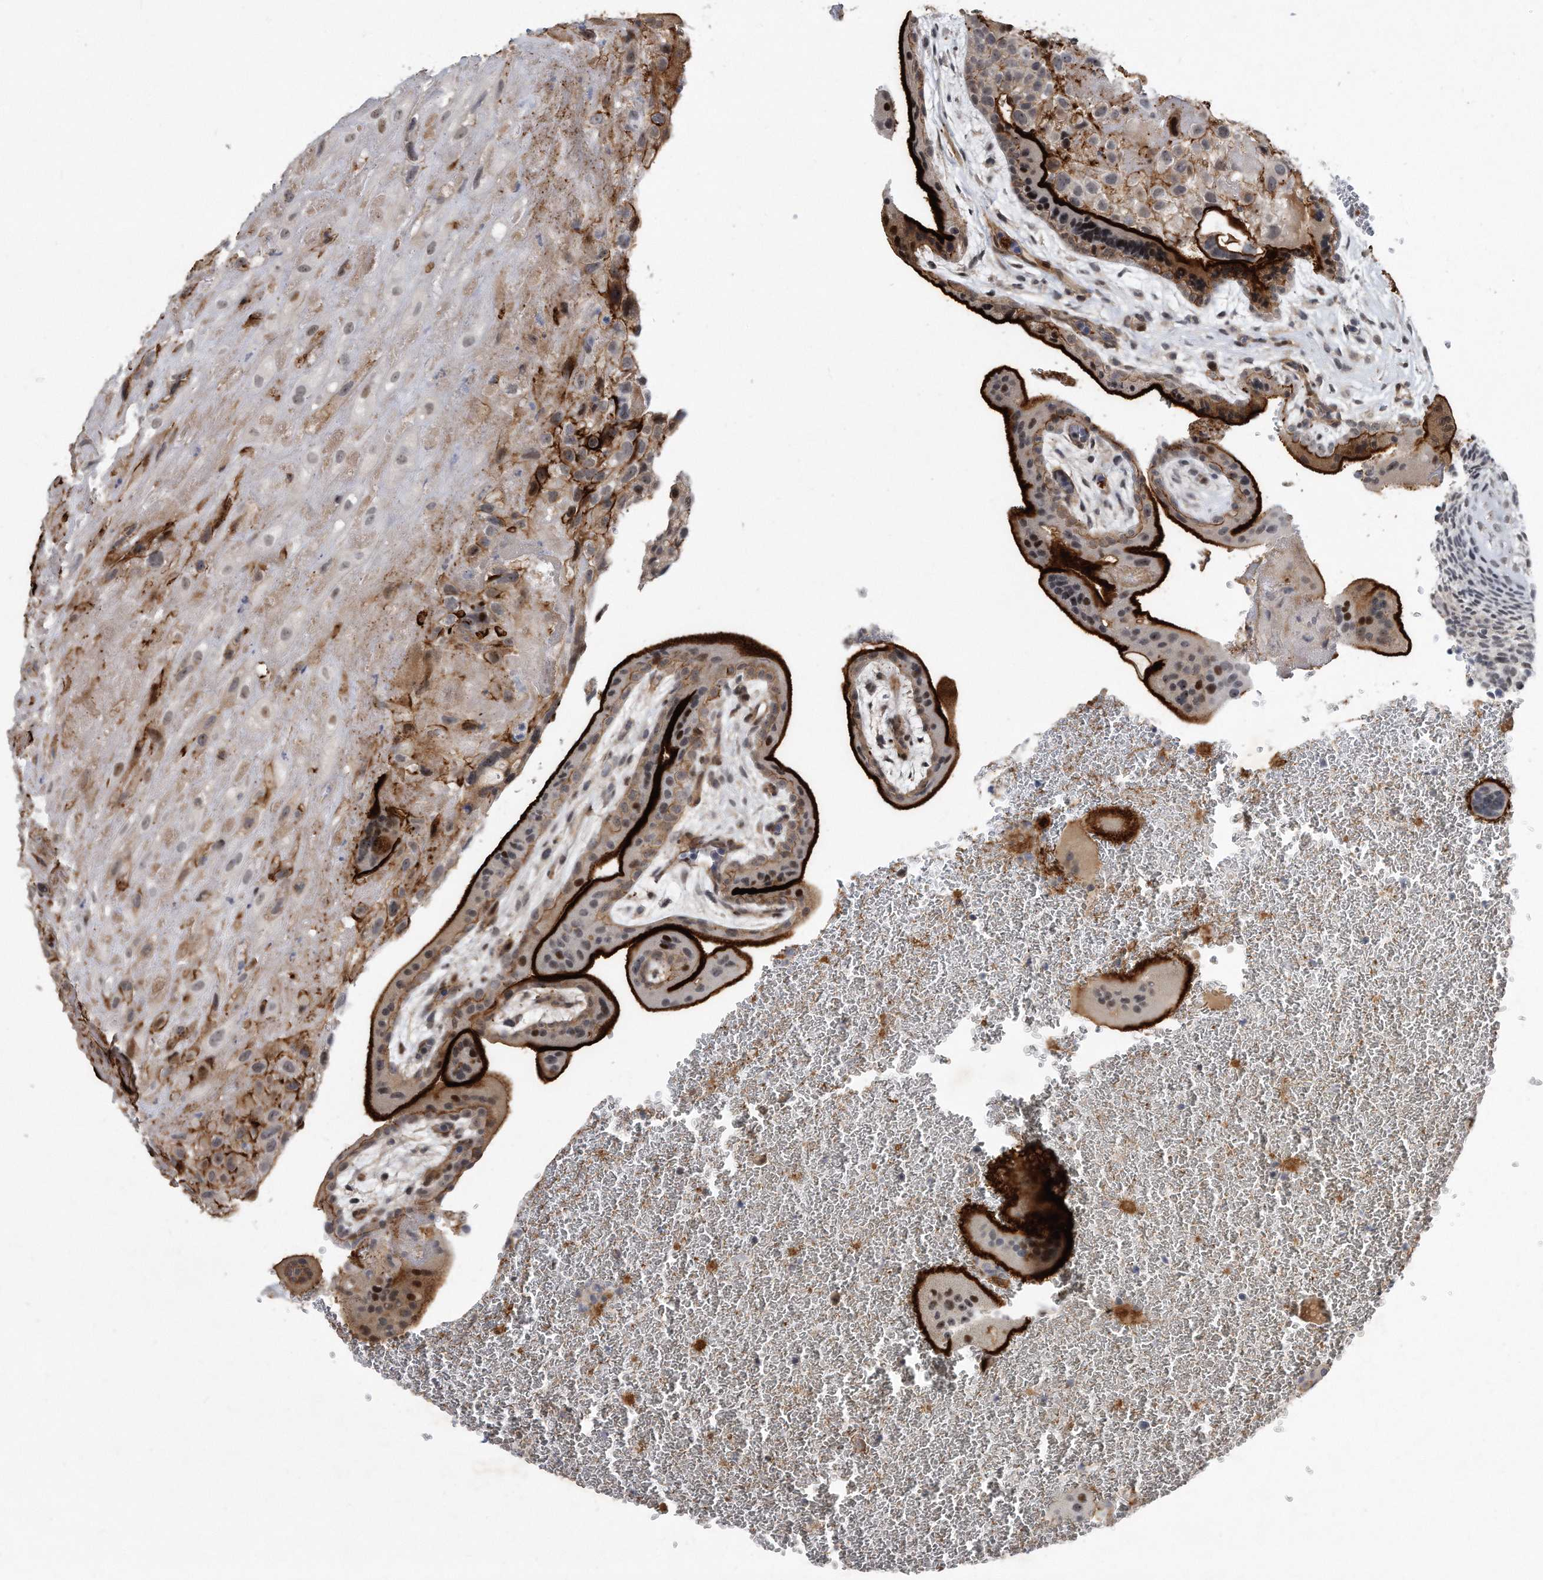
{"staining": {"intensity": "weak", "quantity": "25%-75%", "location": "cytoplasmic/membranous,nuclear"}, "tissue": "placenta", "cell_type": "Decidual cells", "image_type": "normal", "snomed": [{"axis": "morphology", "description": "Normal tissue, NOS"}, {"axis": "topography", "description": "Placenta"}], "caption": "Immunohistochemistry histopathology image of benign placenta stained for a protein (brown), which exhibits low levels of weak cytoplasmic/membranous,nuclear expression in about 25%-75% of decidual cells.", "gene": "PGBD2", "patient": {"sex": "female", "age": 35}}